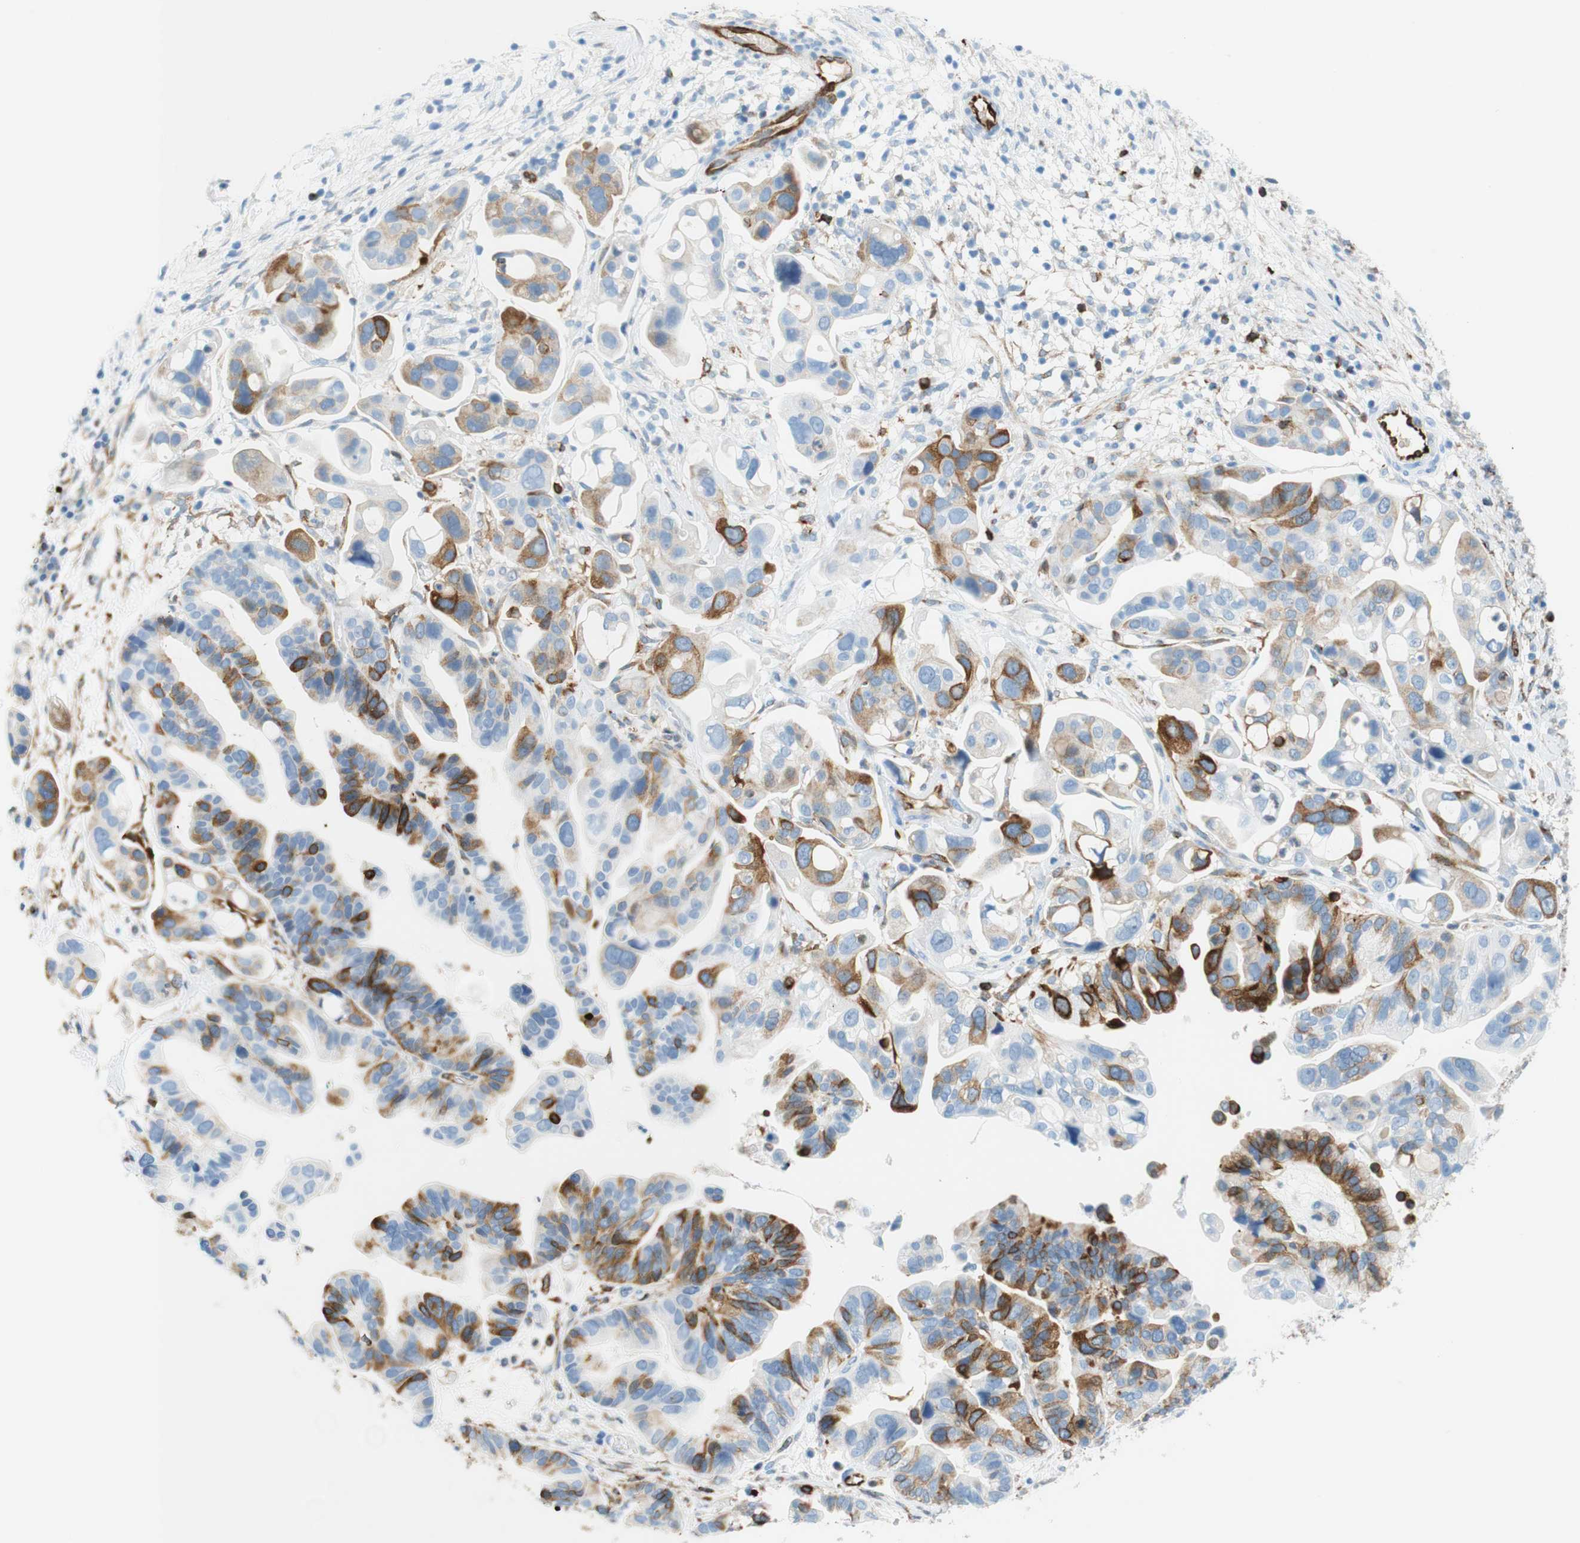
{"staining": {"intensity": "strong", "quantity": "25%-75%", "location": "cytoplasmic/membranous"}, "tissue": "ovarian cancer", "cell_type": "Tumor cells", "image_type": "cancer", "snomed": [{"axis": "morphology", "description": "Cystadenocarcinoma, serous, NOS"}, {"axis": "topography", "description": "Ovary"}], "caption": "Protein staining by immunohistochemistry shows strong cytoplasmic/membranous staining in about 25%-75% of tumor cells in serous cystadenocarcinoma (ovarian).", "gene": "STMN1", "patient": {"sex": "female", "age": 56}}